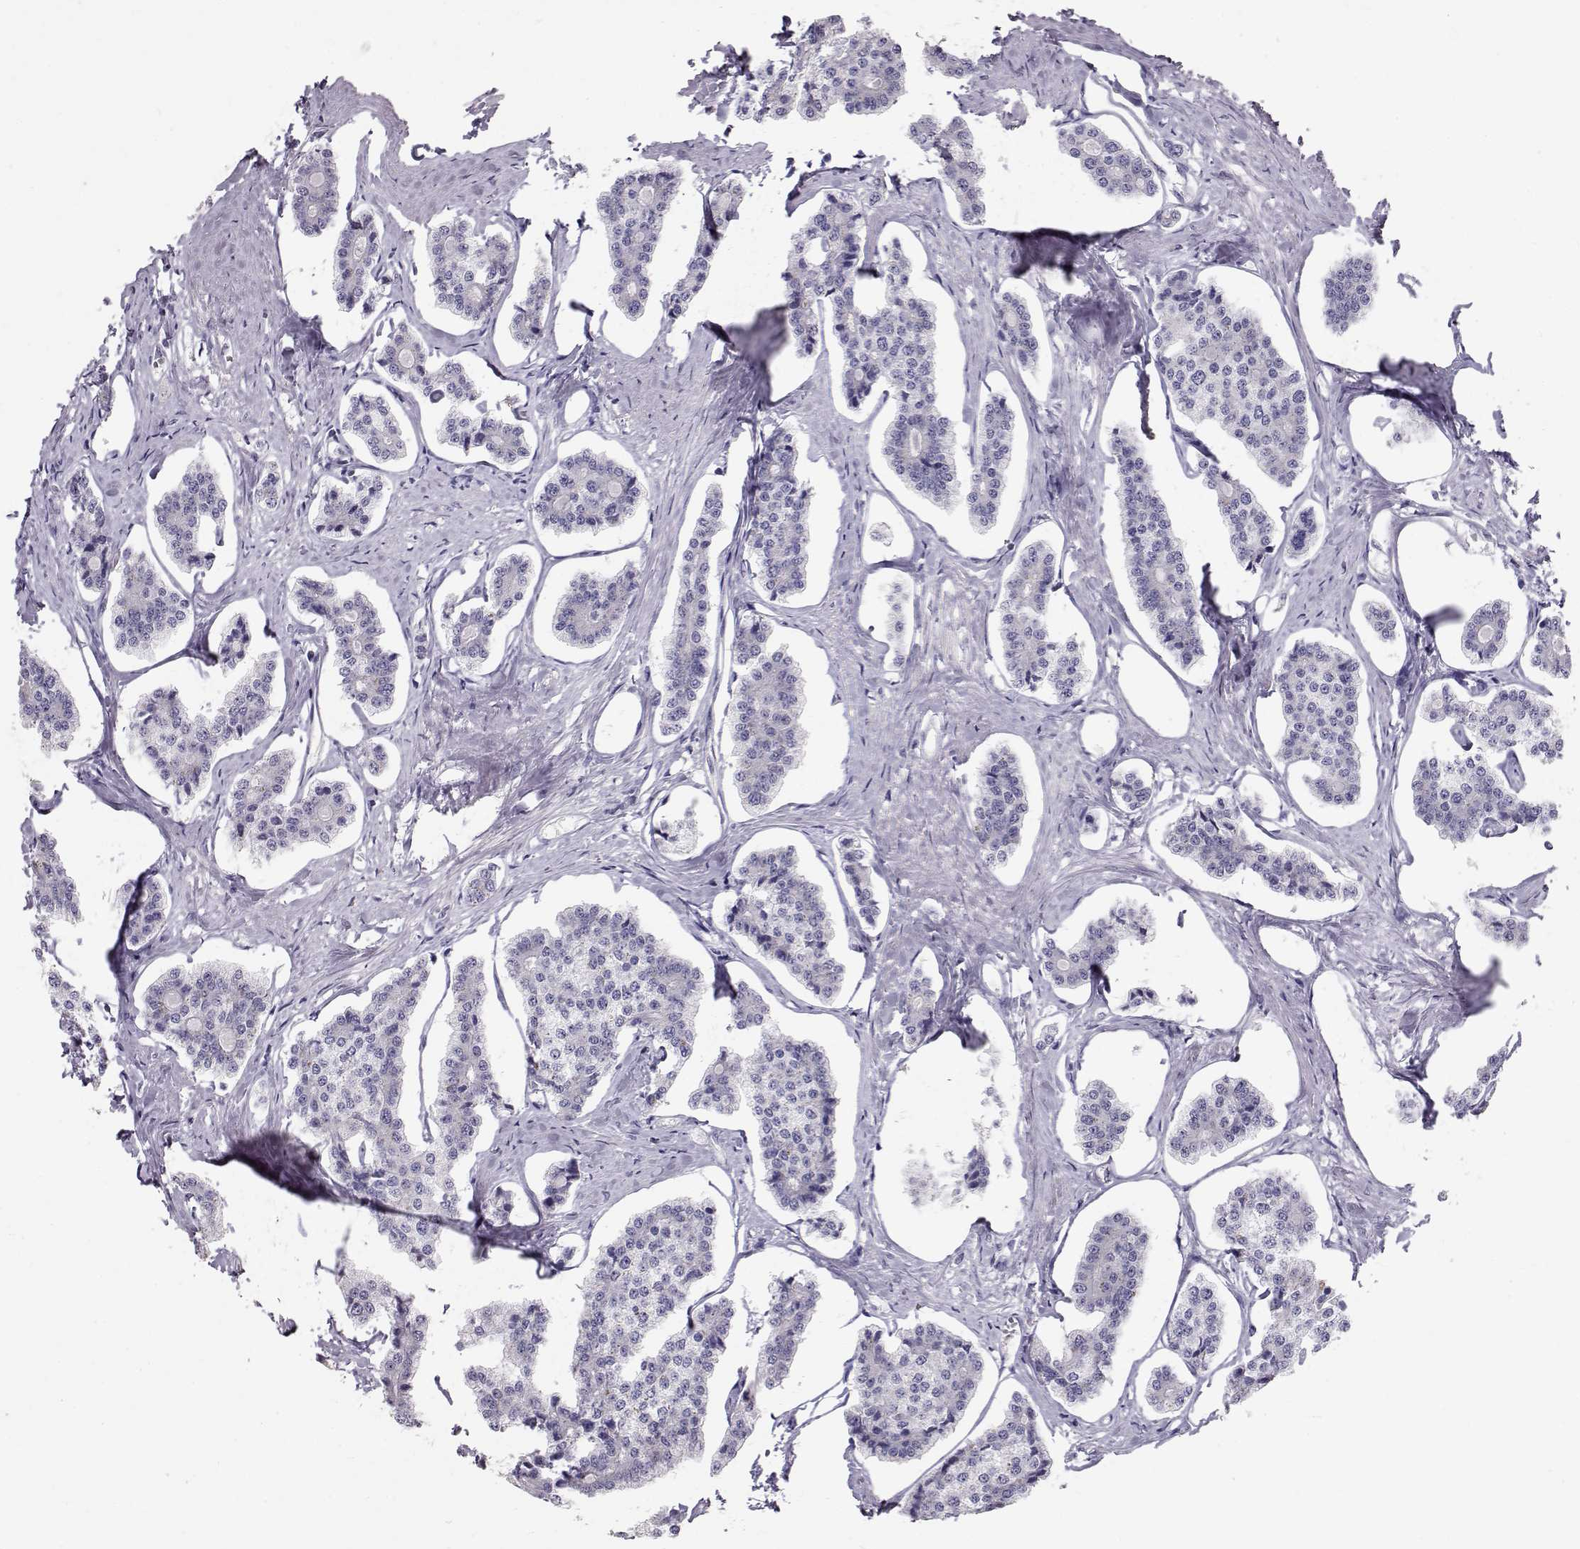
{"staining": {"intensity": "negative", "quantity": "none", "location": "none"}, "tissue": "carcinoid", "cell_type": "Tumor cells", "image_type": "cancer", "snomed": [{"axis": "morphology", "description": "Carcinoid, malignant, NOS"}, {"axis": "topography", "description": "Small intestine"}], "caption": "This is an immunohistochemistry (IHC) histopathology image of human carcinoid. There is no staining in tumor cells.", "gene": "RD3", "patient": {"sex": "female", "age": 65}}